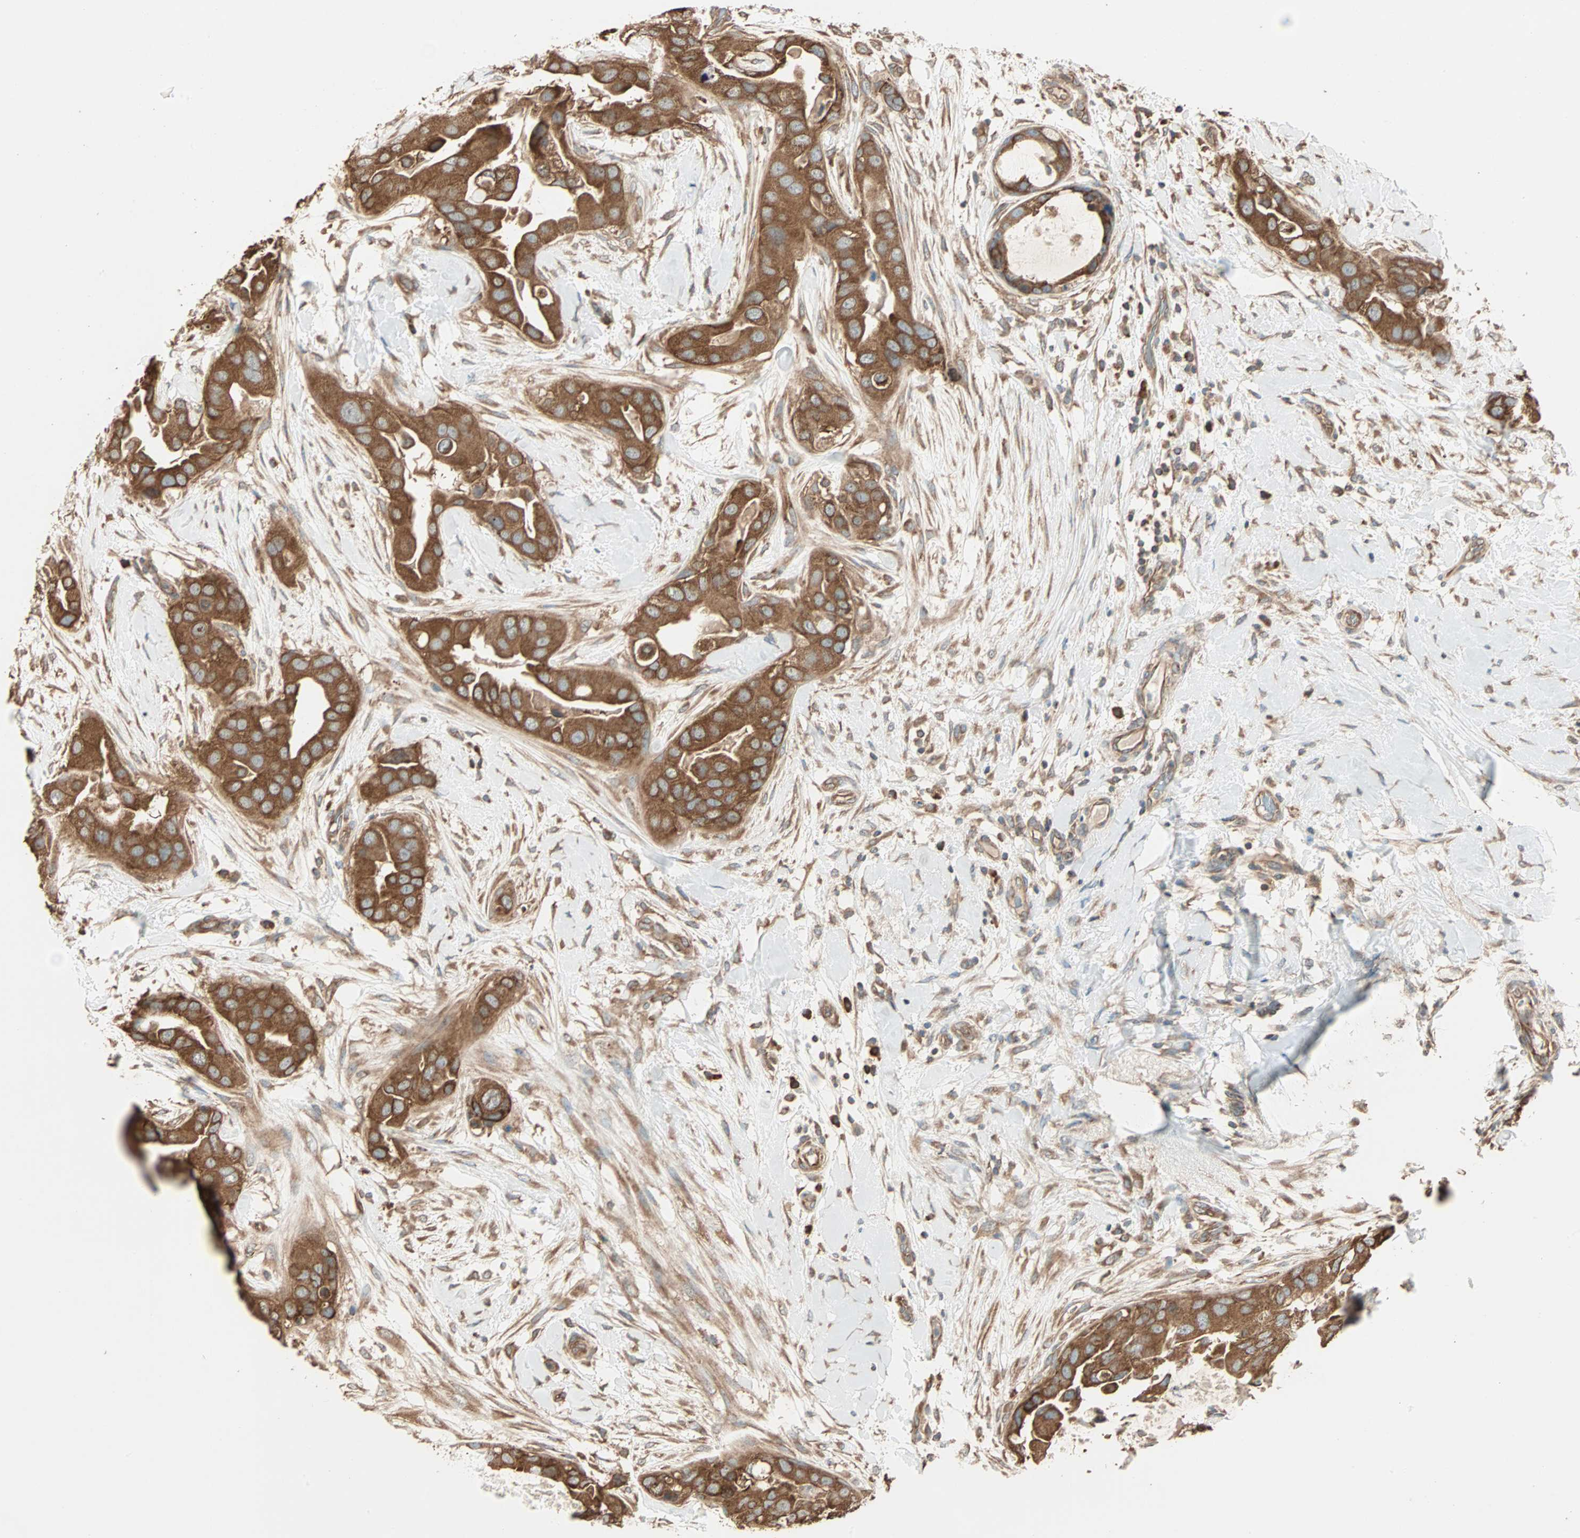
{"staining": {"intensity": "strong", "quantity": ">75%", "location": "cytoplasmic/membranous"}, "tissue": "breast cancer", "cell_type": "Tumor cells", "image_type": "cancer", "snomed": [{"axis": "morphology", "description": "Duct carcinoma"}, {"axis": "topography", "description": "Breast"}], "caption": "Immunohistochemistry of breast intraductal carcinoma displays high levels of strong cytoplasmic/membranous positivity in about >75% of tumor cells.", "gene": "EIF4G2", "patient": {"sex": "female", "age": 40}}